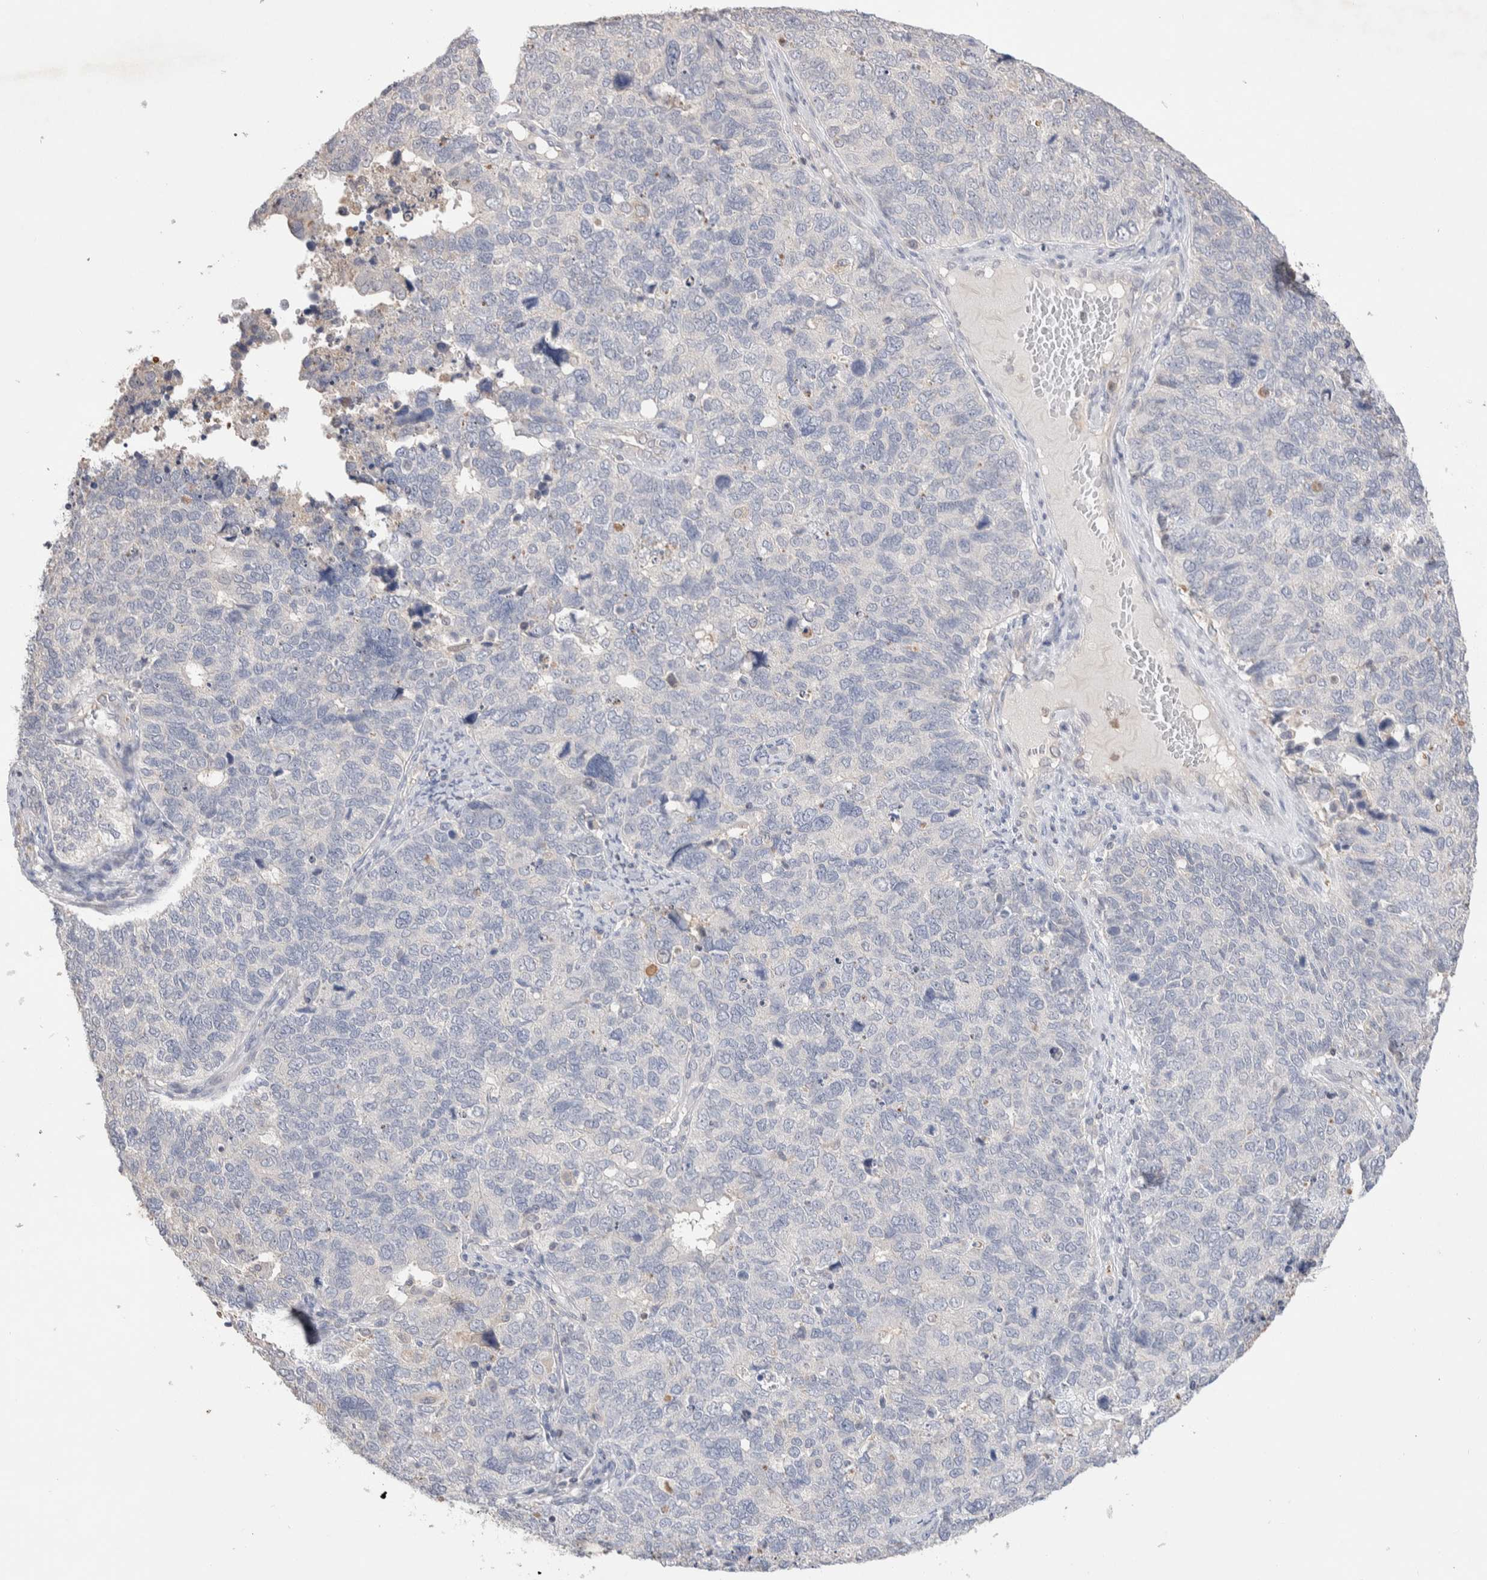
{"staining": {"intensity": "negative", "quantity": "none", "location": "none"}, "tissue": "cervical cancer", "cell_type": "Tumor cells", "image_type": "cancer", "snomed": [{"axis": "morphology", "description": "Squamous cell carcinoma, NOS"}, {"axis": "topography", "description": "Cervix"}], "caption": "High power microscopy photomicrograph of an immunohistochemistry photomicrograph of cervical cancer, revealing no significant expression in tumor cells.", "gene": "FFAR2", "patient": {"sex": "female", "age": 63}}